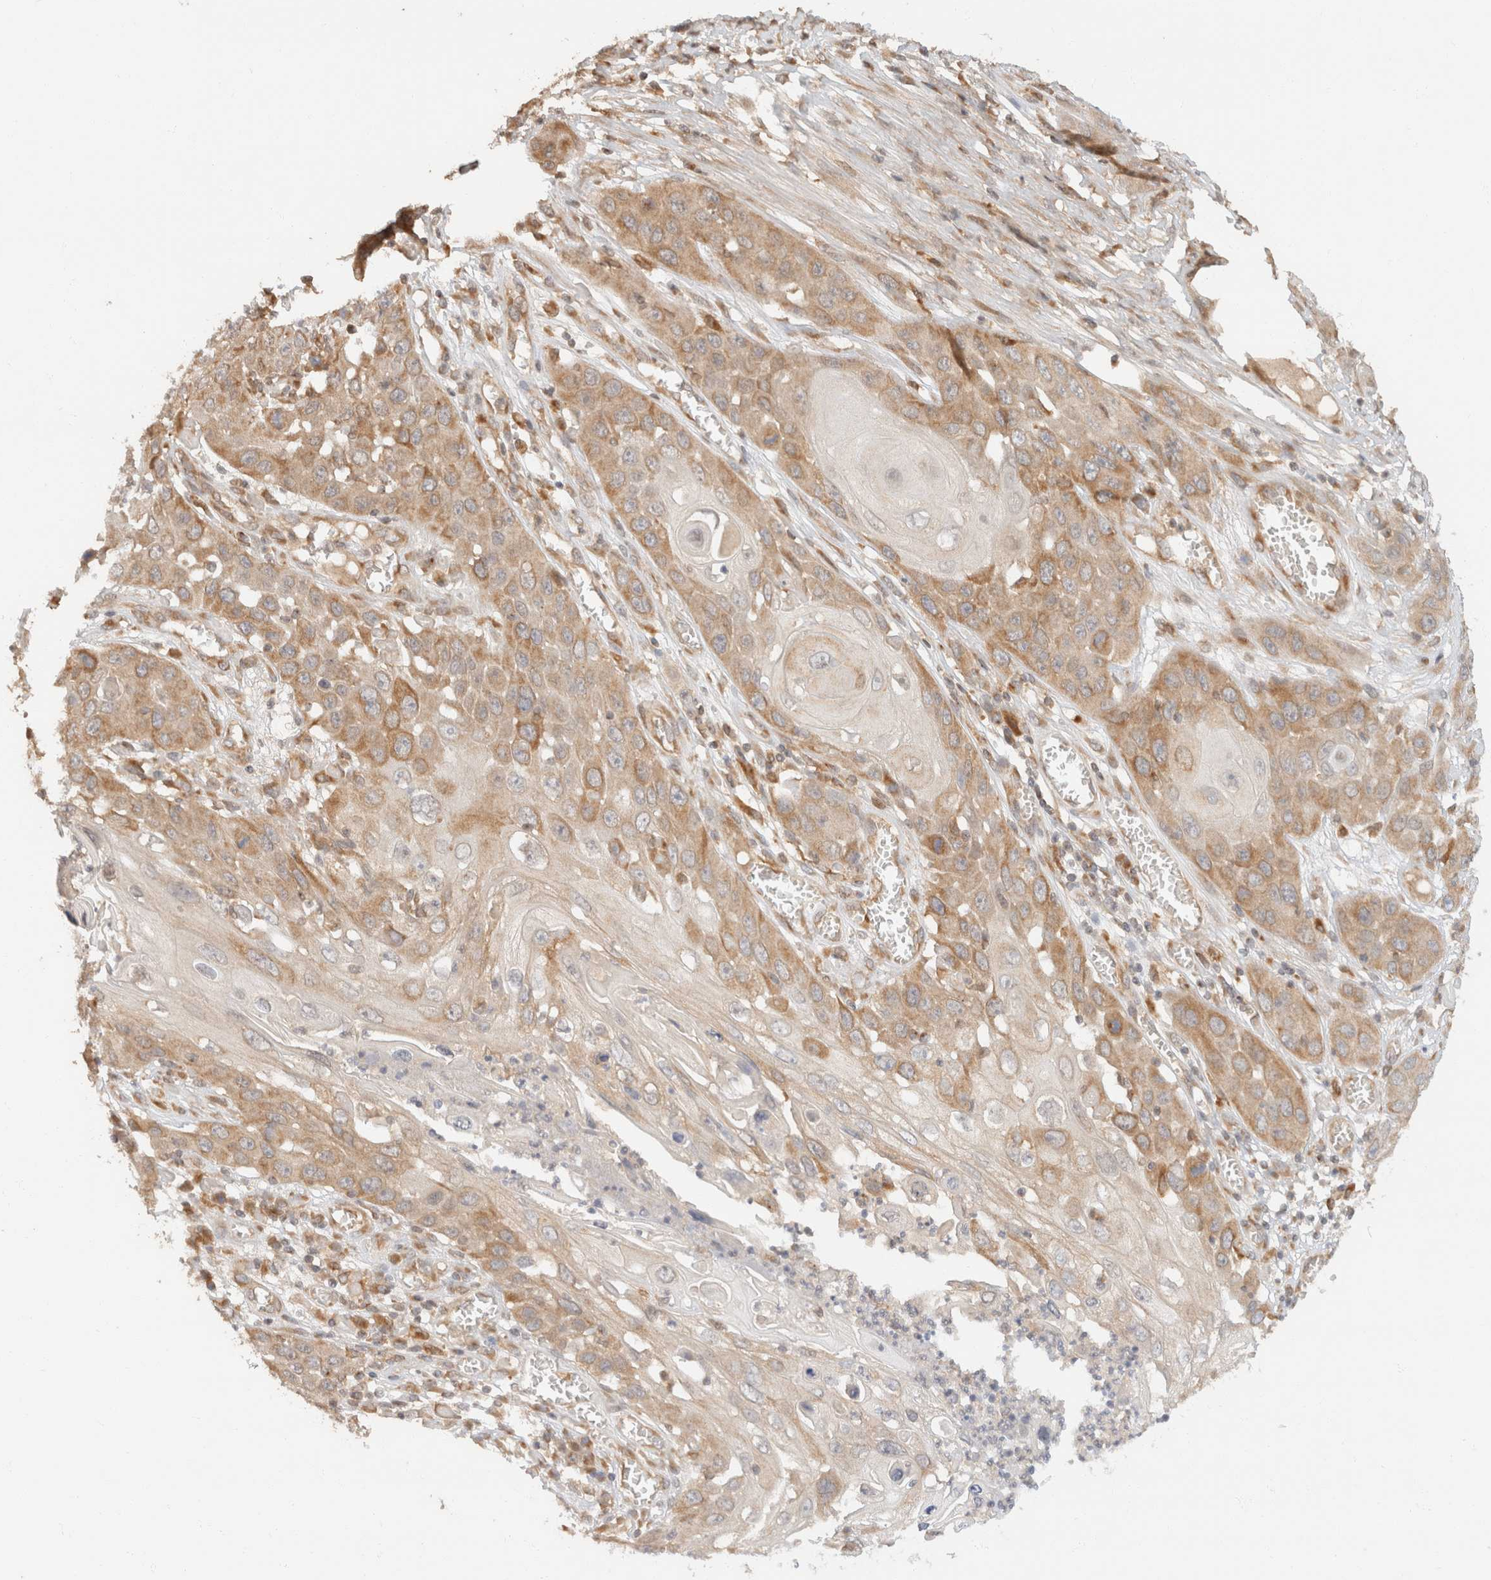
{"staining": {"intensity": "moderate", "quantity": ">75%", "location": "cytoplasmic/membranous"}, "tissue": "skin cancer", "cell_type": "Tumor cells", "image_type": "cancer", "snomed": [{"axis": "morphology", "description": "Squamous cell carcinoma, NOS"}, {"axis": "topography", "description": "Skin"}], "caption": "Protein analysis of skin cancer (squamous cell carcinoma) tissue exhibits moderate cytoplasmic/membranous expression in approximately >75% of tumor cells.", "gene": "TACC1", "patient": {"sex": "male", "age": 55}}